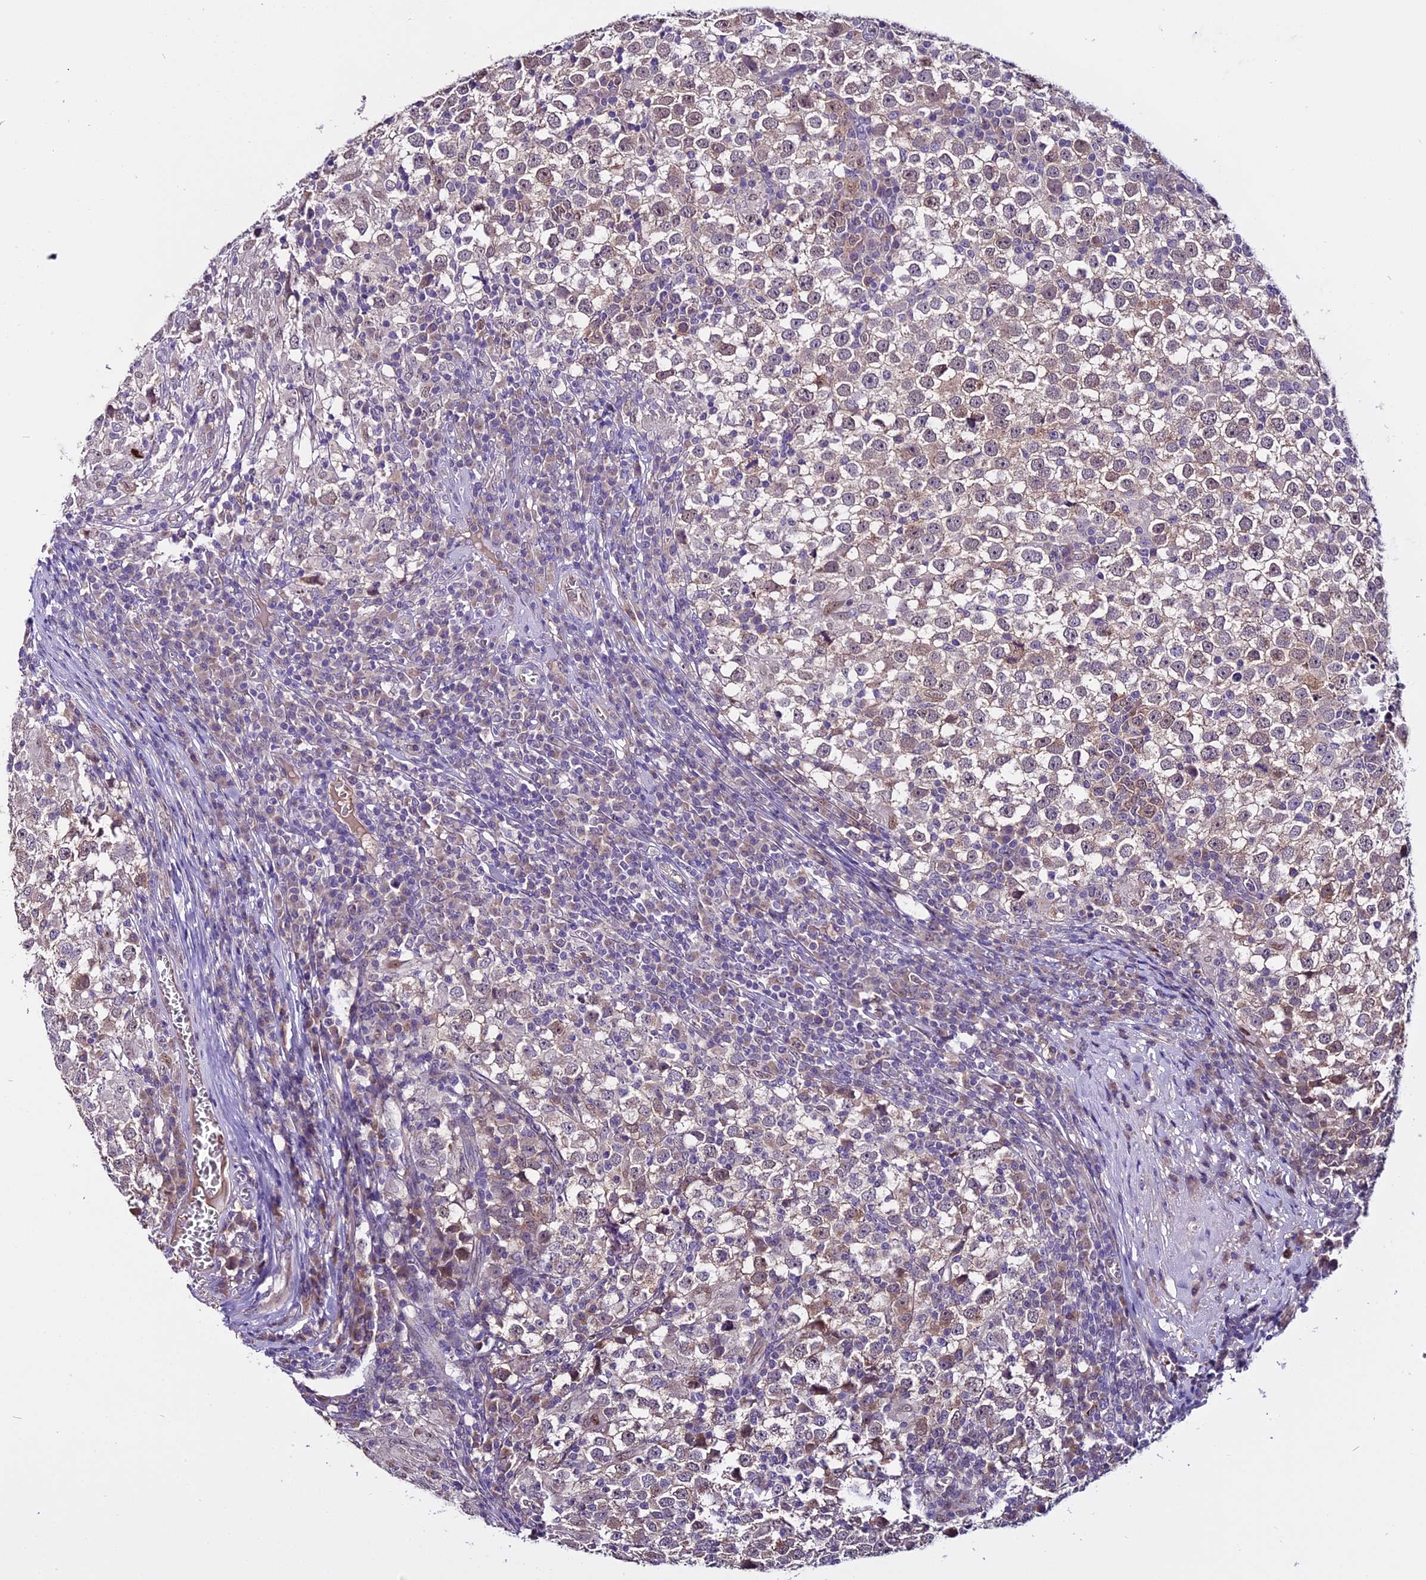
{"staining": {"intensity": "negative", "quantity": "none", "location": "none"}, "tissue": "testis cancer", "cell_type": "Tumor cells", "image_type": "cancer", "snomed": [{"axis": "morphology", "description": "Seminoma, NOS"}, {"axis": "topography", "description": "Testis"}], "caption": "The IHC micrograph has no significant positivity in tumor cells of seminoma (testis) tissue. (DAB (3,3'-diaminobenzidine) IHC with hematoxylin counter stain).", "gene": "C9orf40", "patient": {"sex": "male", "age": 65}}